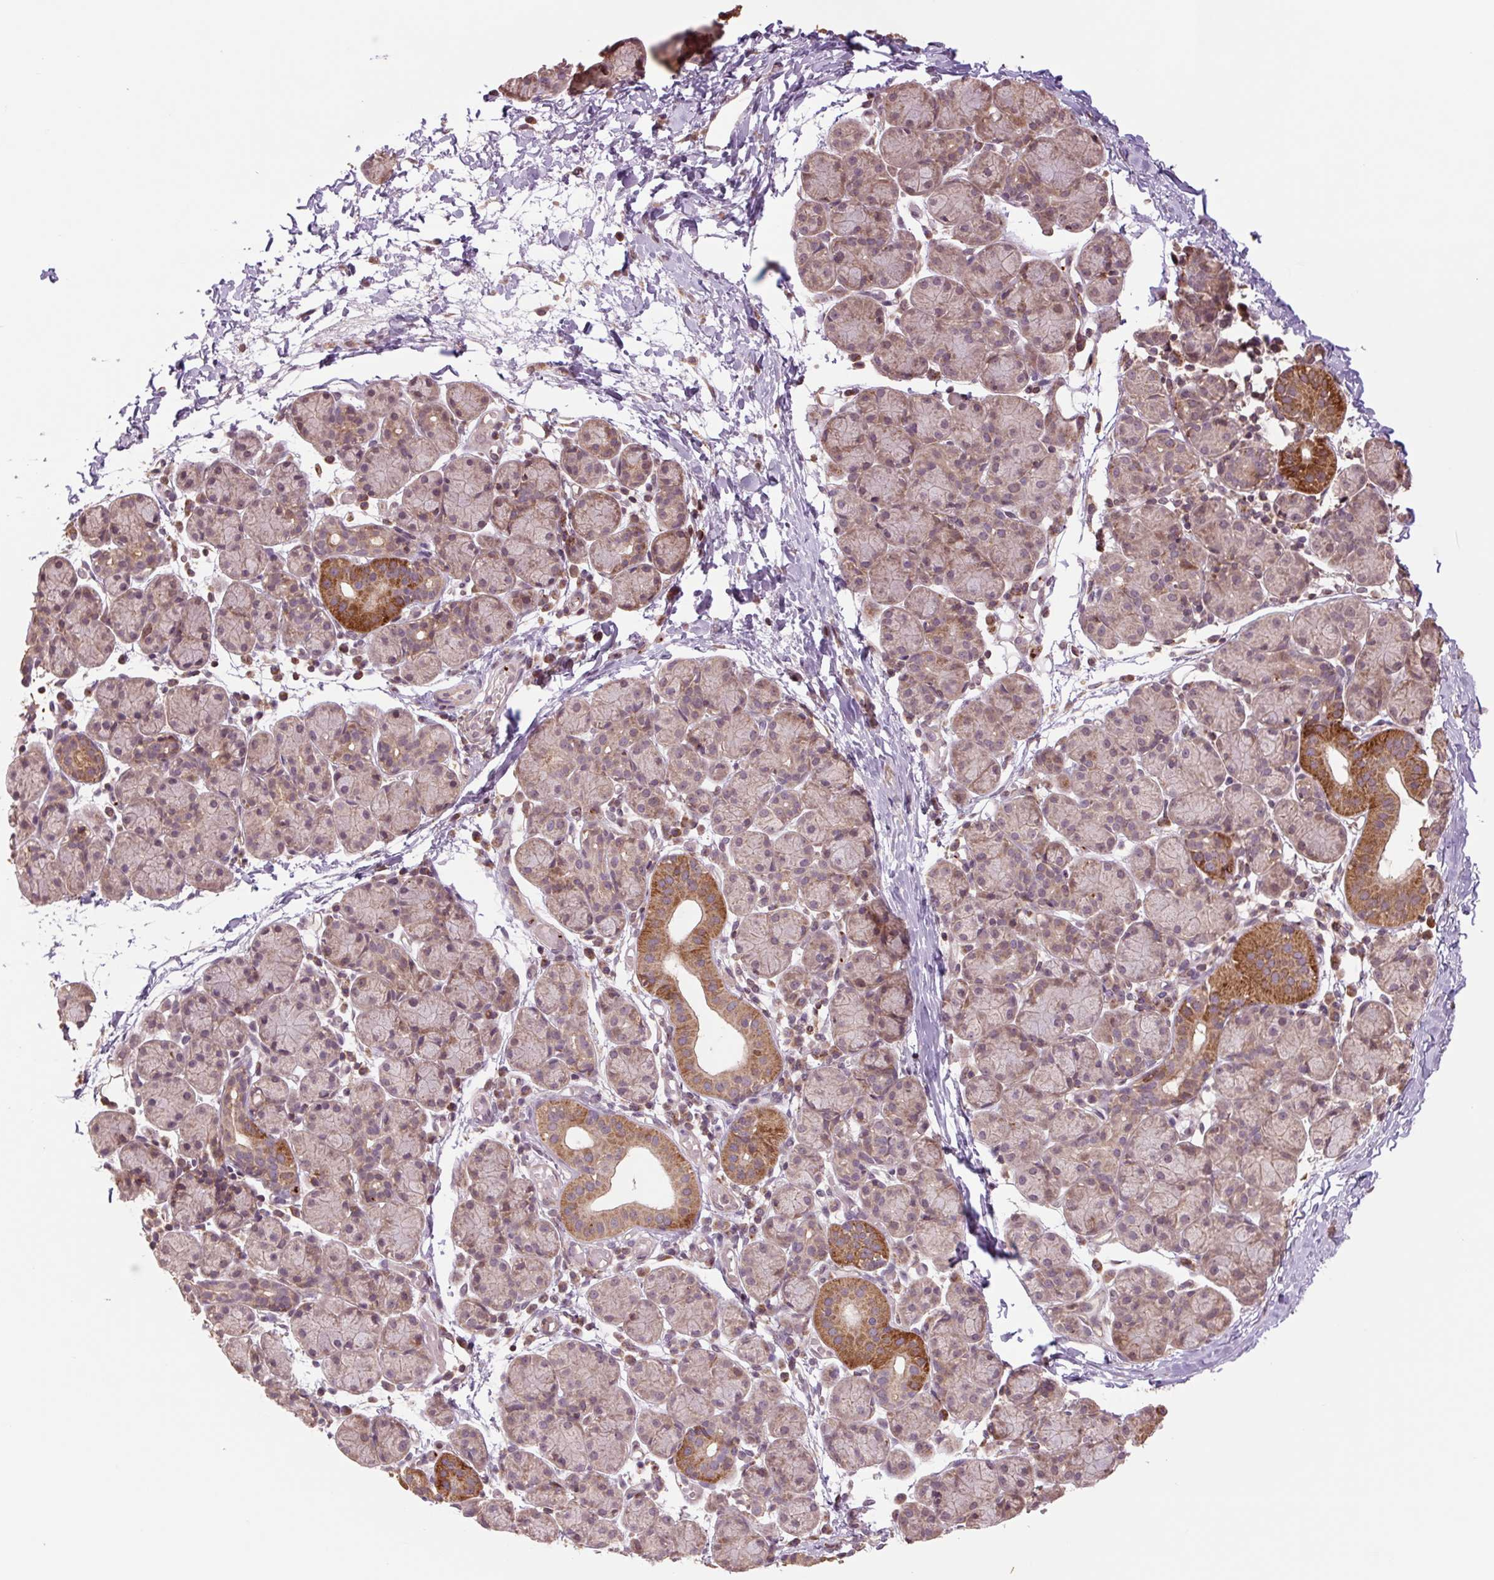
{"staining": {"intensity": "moderate", "quantity": "25%-75%", "location": "cytoplasmic/membranous"}, "tissue": "salivary gland", "cell_type": "Glandular cells", "image_type": "normal", "snomed": [{"axis": "morphology", "description": "Normal tissue, NOS"}, {"axis": "morphology", "description": "Inflammation, NOS"}, {"axis": "topography", "description": "Lymph node"}, {"axis": "topography", "description": "Salivary gland"}], "caption": "Glandular cells demonstrate medium levels of moderate cytoplasmic/membranous positivity in approximately 25%-75% of cells in benign salivary gland. The protein is stained brown, and the nuclei are stained in blue (DAB (3,3'-diaminobenzidine) IHC with brightfield microscopy, high magnification).", "gene": "TMEM160", "patient": {"sex": "male", "age": 3}}